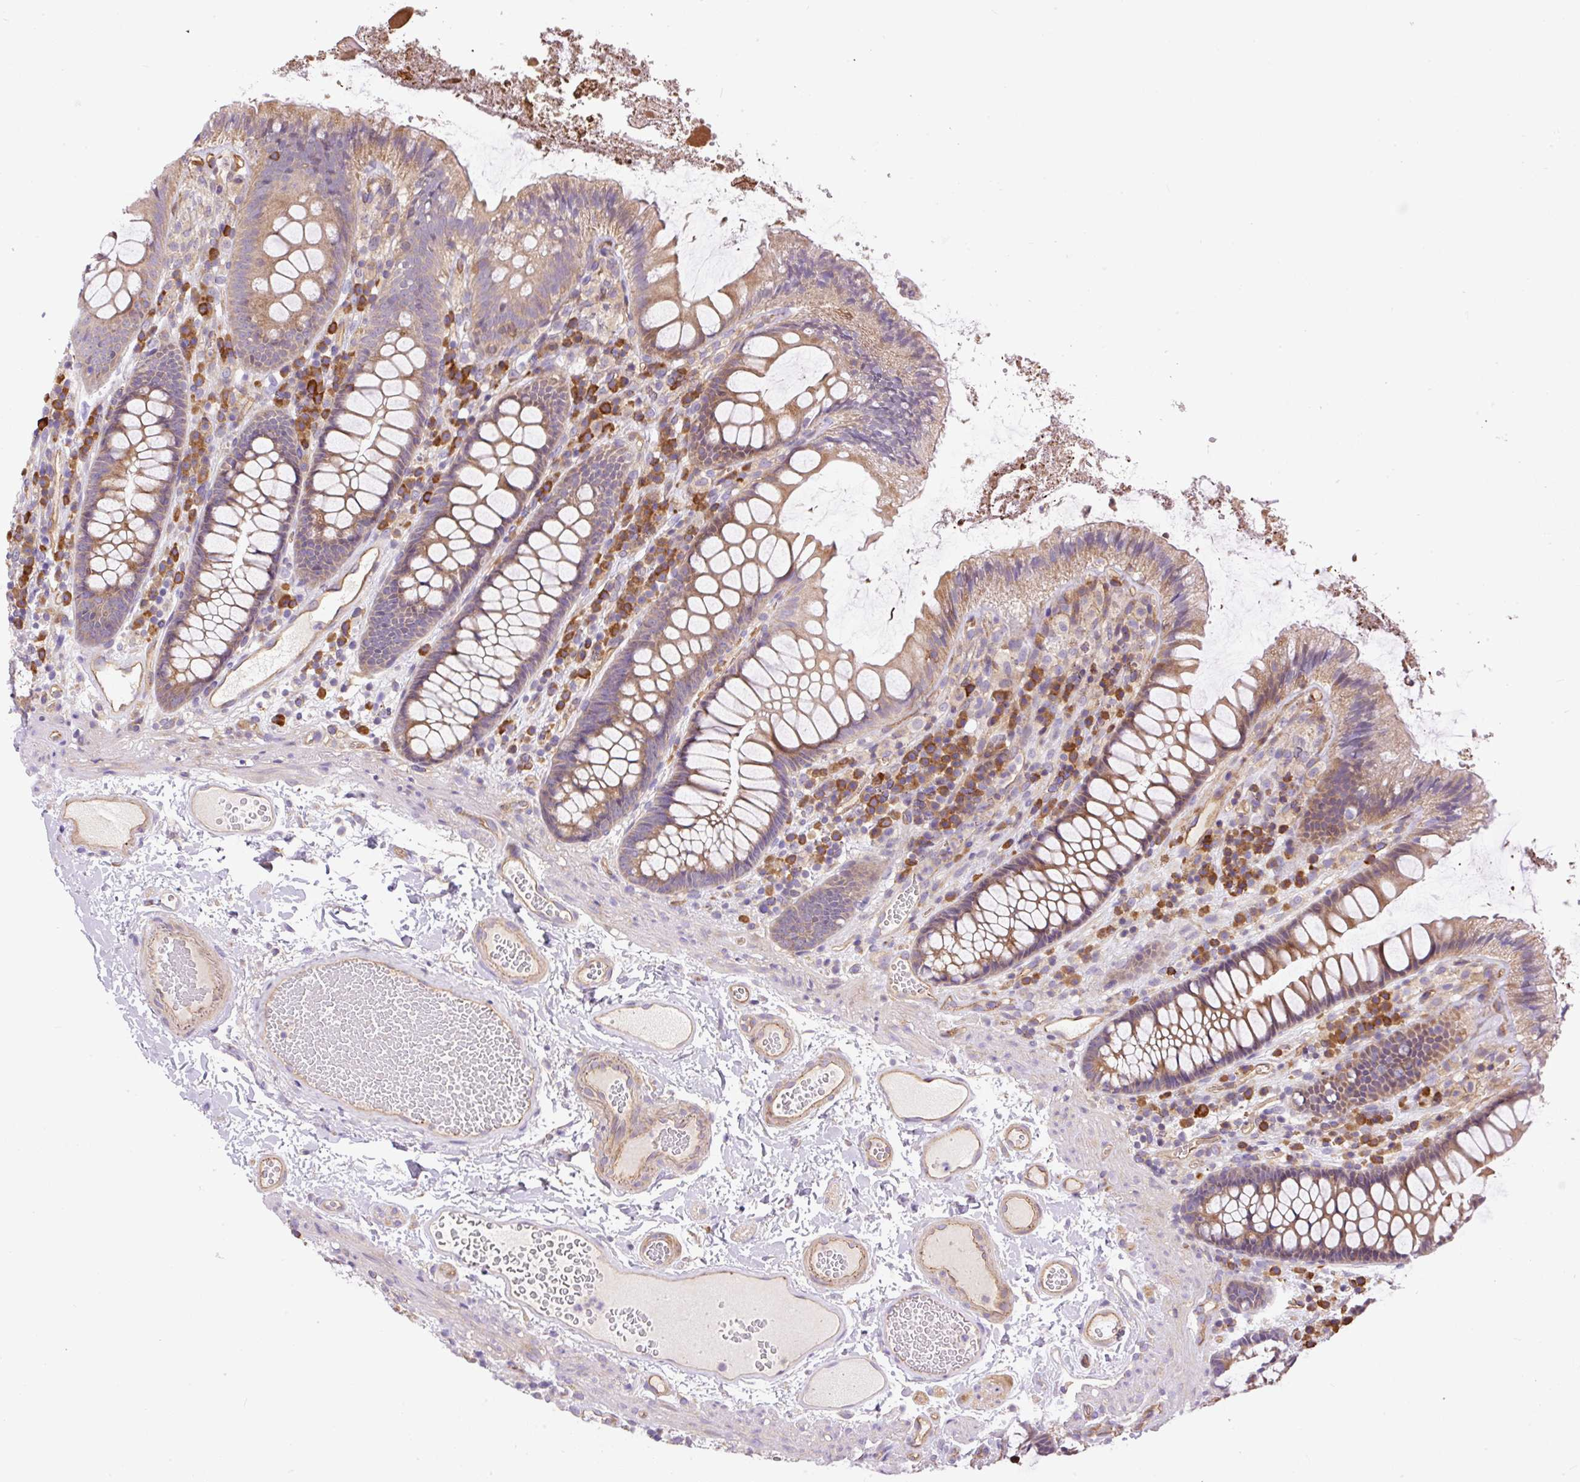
{"staining": {"intensity": "moderate", "quantity": ">75%", "location": "cytoplasmic/membranous"}, "tissue": "colon", "cell_type": "Endothelial cells", "image_type": "normal", "snomed": [{"axis": "morphology", "description": "Normal tissue, NOS"}, {"axis": "topography", "description": "Colon"}], "caption": "The histopathology image displays immunohistochemical staining of benign colon. There is moderate cytoplasmic/membranous expression is appreciated in approximately >75% of endothelial cells.", "gene": "PPME1", "patient": {"sex": "male", "age": 84}}